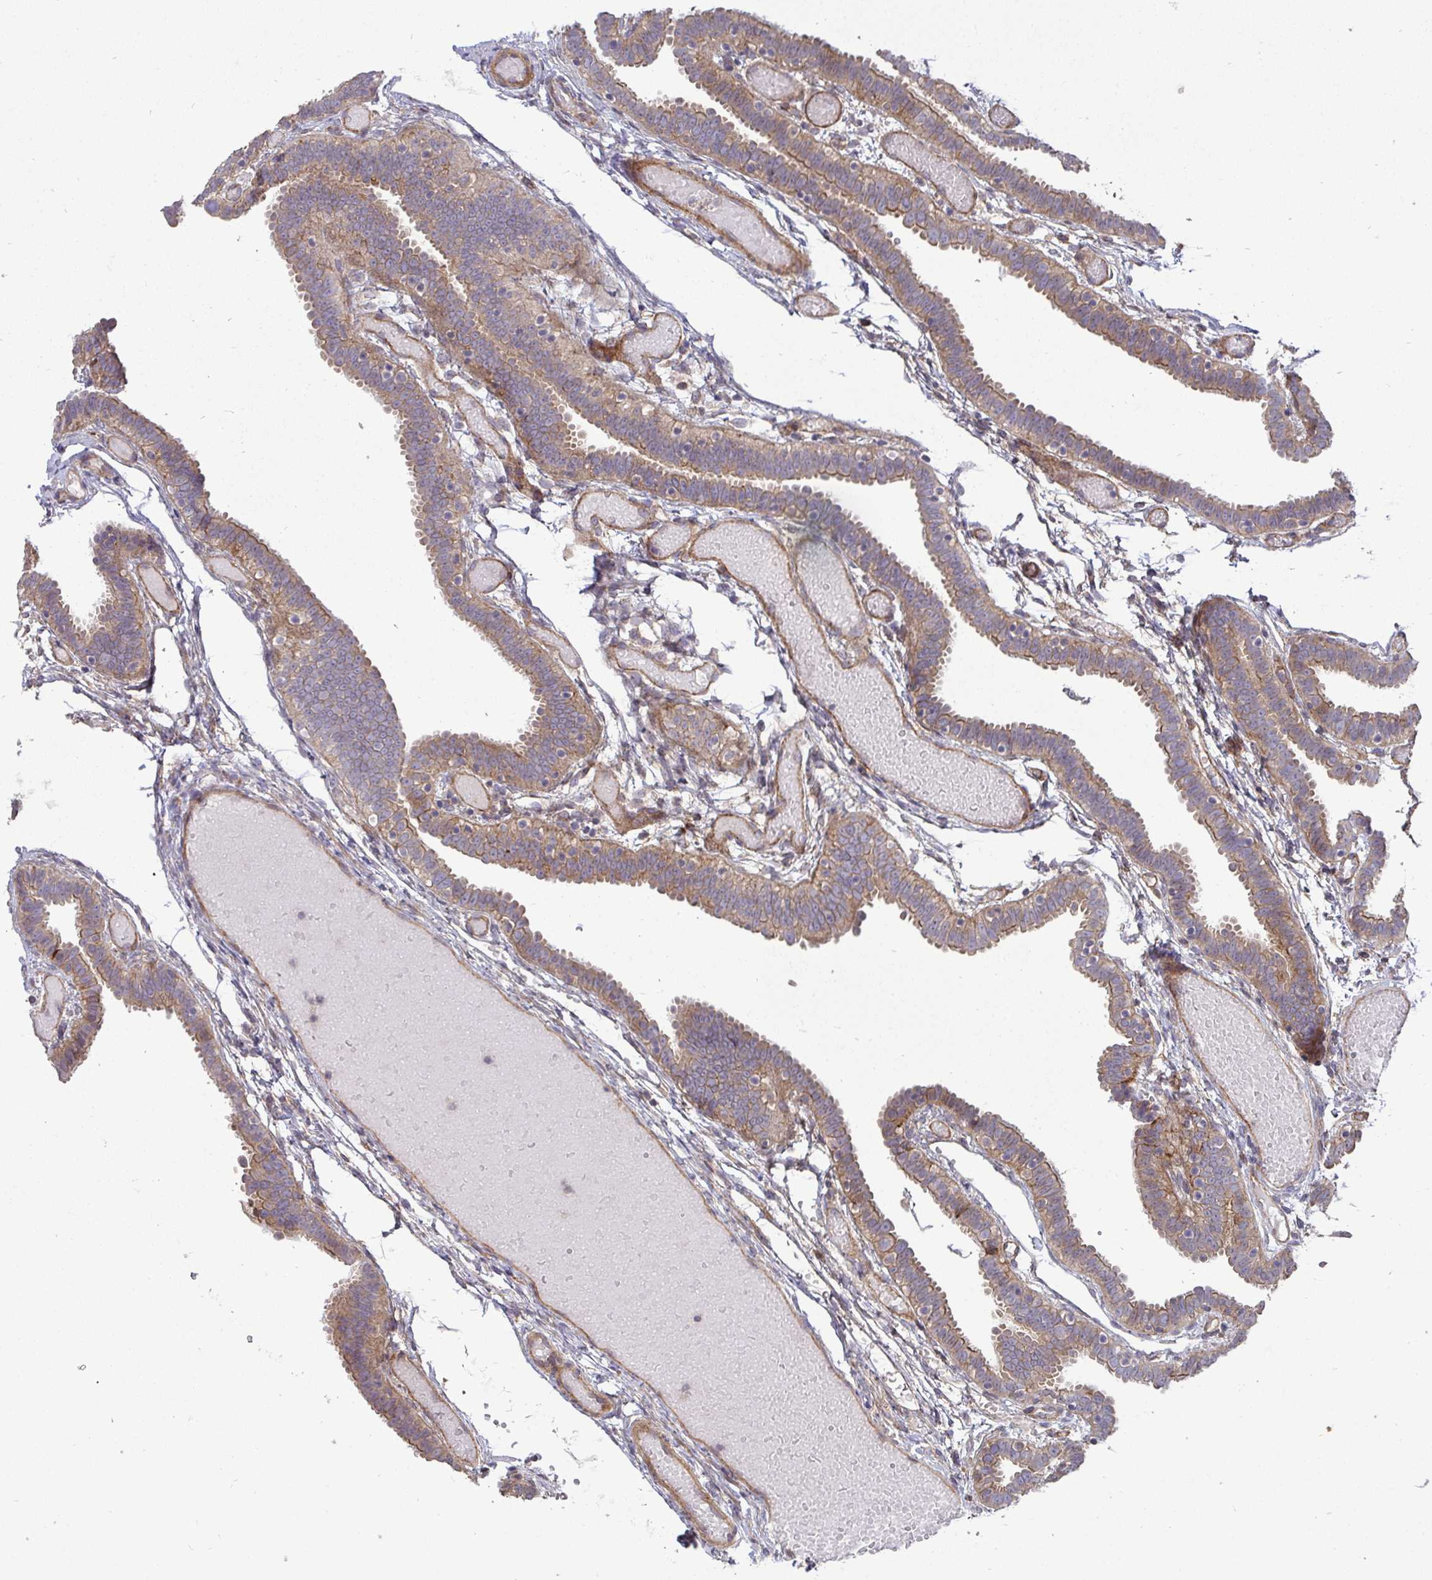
{"staining": {"intensity": "moderate", "quantity": "25%-75%", "location": "cytoplasmic/membranous"}, "tissue": "fallopian tube", "cell_type": "Glandular cells", "image_type": "normal", "snomed": [{"axis": "morphology", "description": "Normal tissue, NOS"}, {"axis": "topography", "description": "Fallopian tube"}], "caption": "A brown stain labels moderate cytoplasmic/membranous expression of a protein in glandular cells of benign human fallopian tube.", "gene": "SH2D1B", "patient": {"sex": "female", "age": 37}}